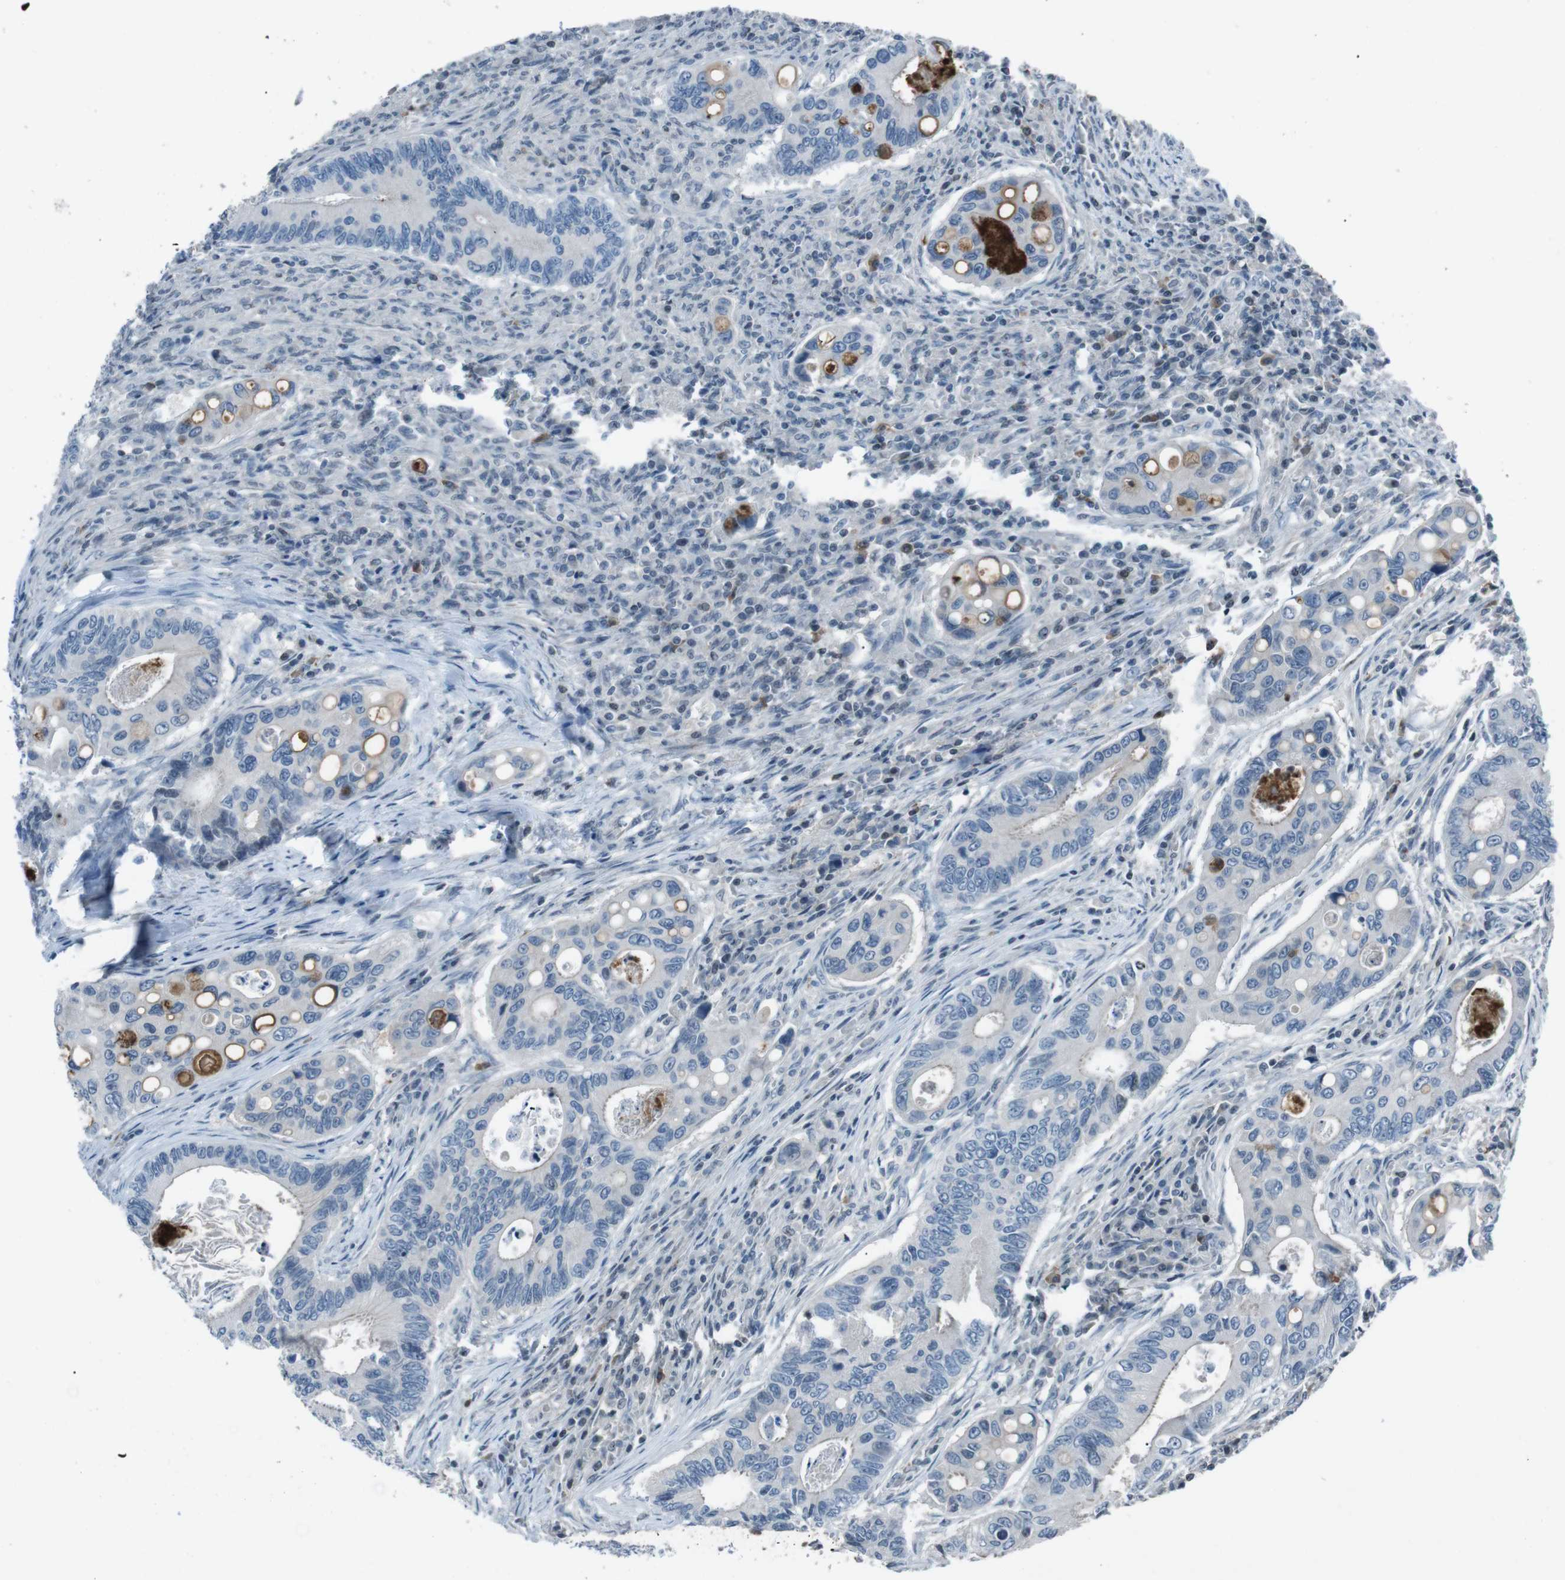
{"staining": {"intensity": "negative", "quantity": "none", "location": "none"}, "tissue": "colorectal cancer", "cell_type": "Tumor cells", "image_type": "cancer", "snomed": [{"axis": "morphology", "description": "Inflammation, NOS"}, {"axis": "morphology", "description": "Adenocarcinoma, NOS"}, {"axis": "topography", "description": "Colon"}], "caption": "Protein analysis of colorectal adenocarcinoma shows no significant staining in tumor cells.", "gene": "UGT1A6", "patient": {"sex": "male", "age": 72}}